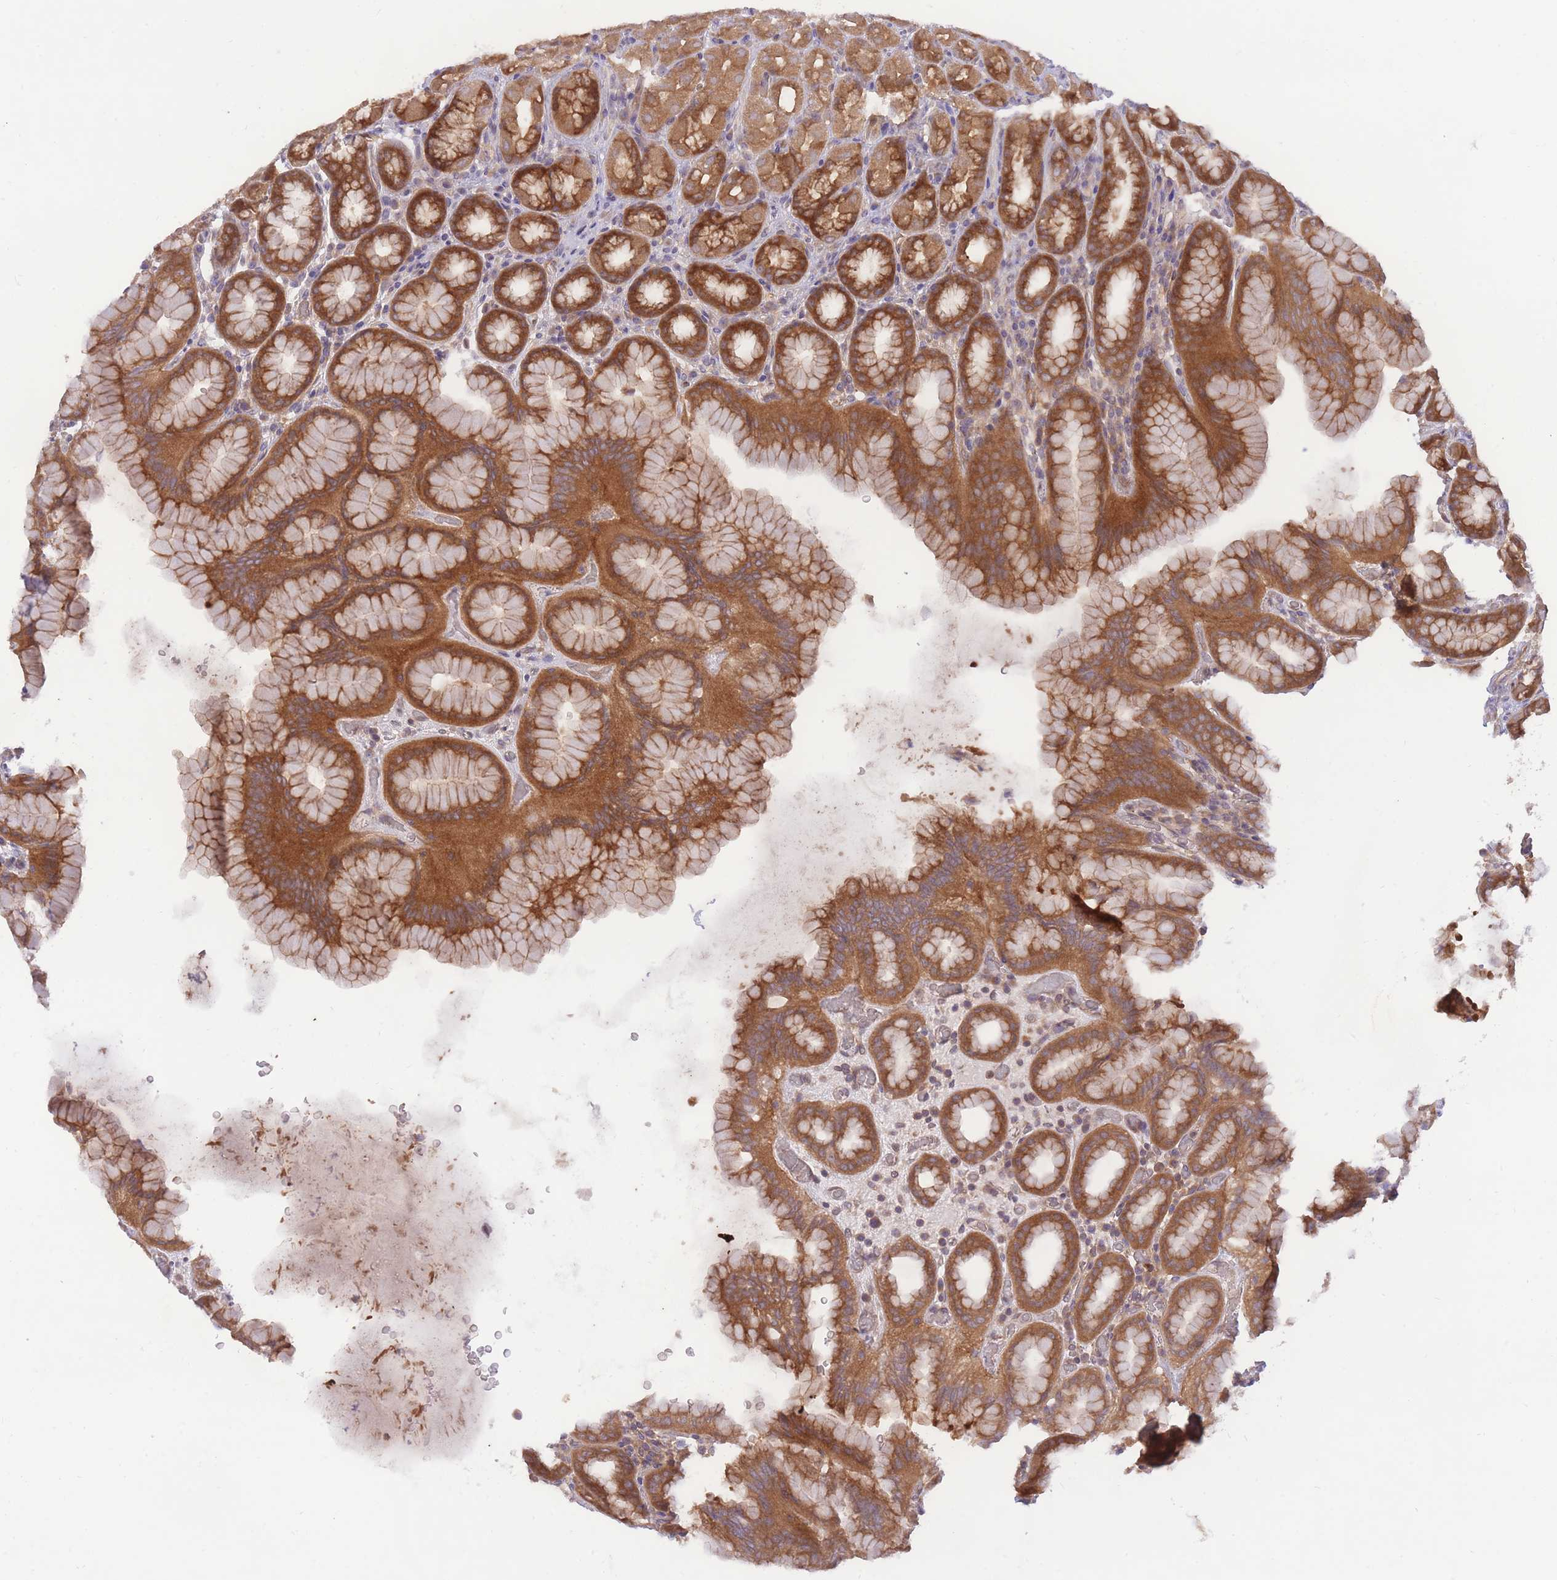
{"staining": {"intensity": "moderate", "quantity": ">75%", "location": "cytoplasmic/membranous"}, "tissue": "stomach", "cell_type": "Glandular cells", "image_type": "normal", "snomed": [{"axis": "morphology", "description": "Normal tissue, NOS"}, {"axis": "topography", "description": "Stomach, upper"}, {"axis": "topography", "description": "Stomach"}], "caption": "A brown stain labels moderate cytoplasmic/membranous expression of a protein in glandular cells of benign human stomach.", "gene": "PREP", "patient": {"sex": "male", "age": 68}}